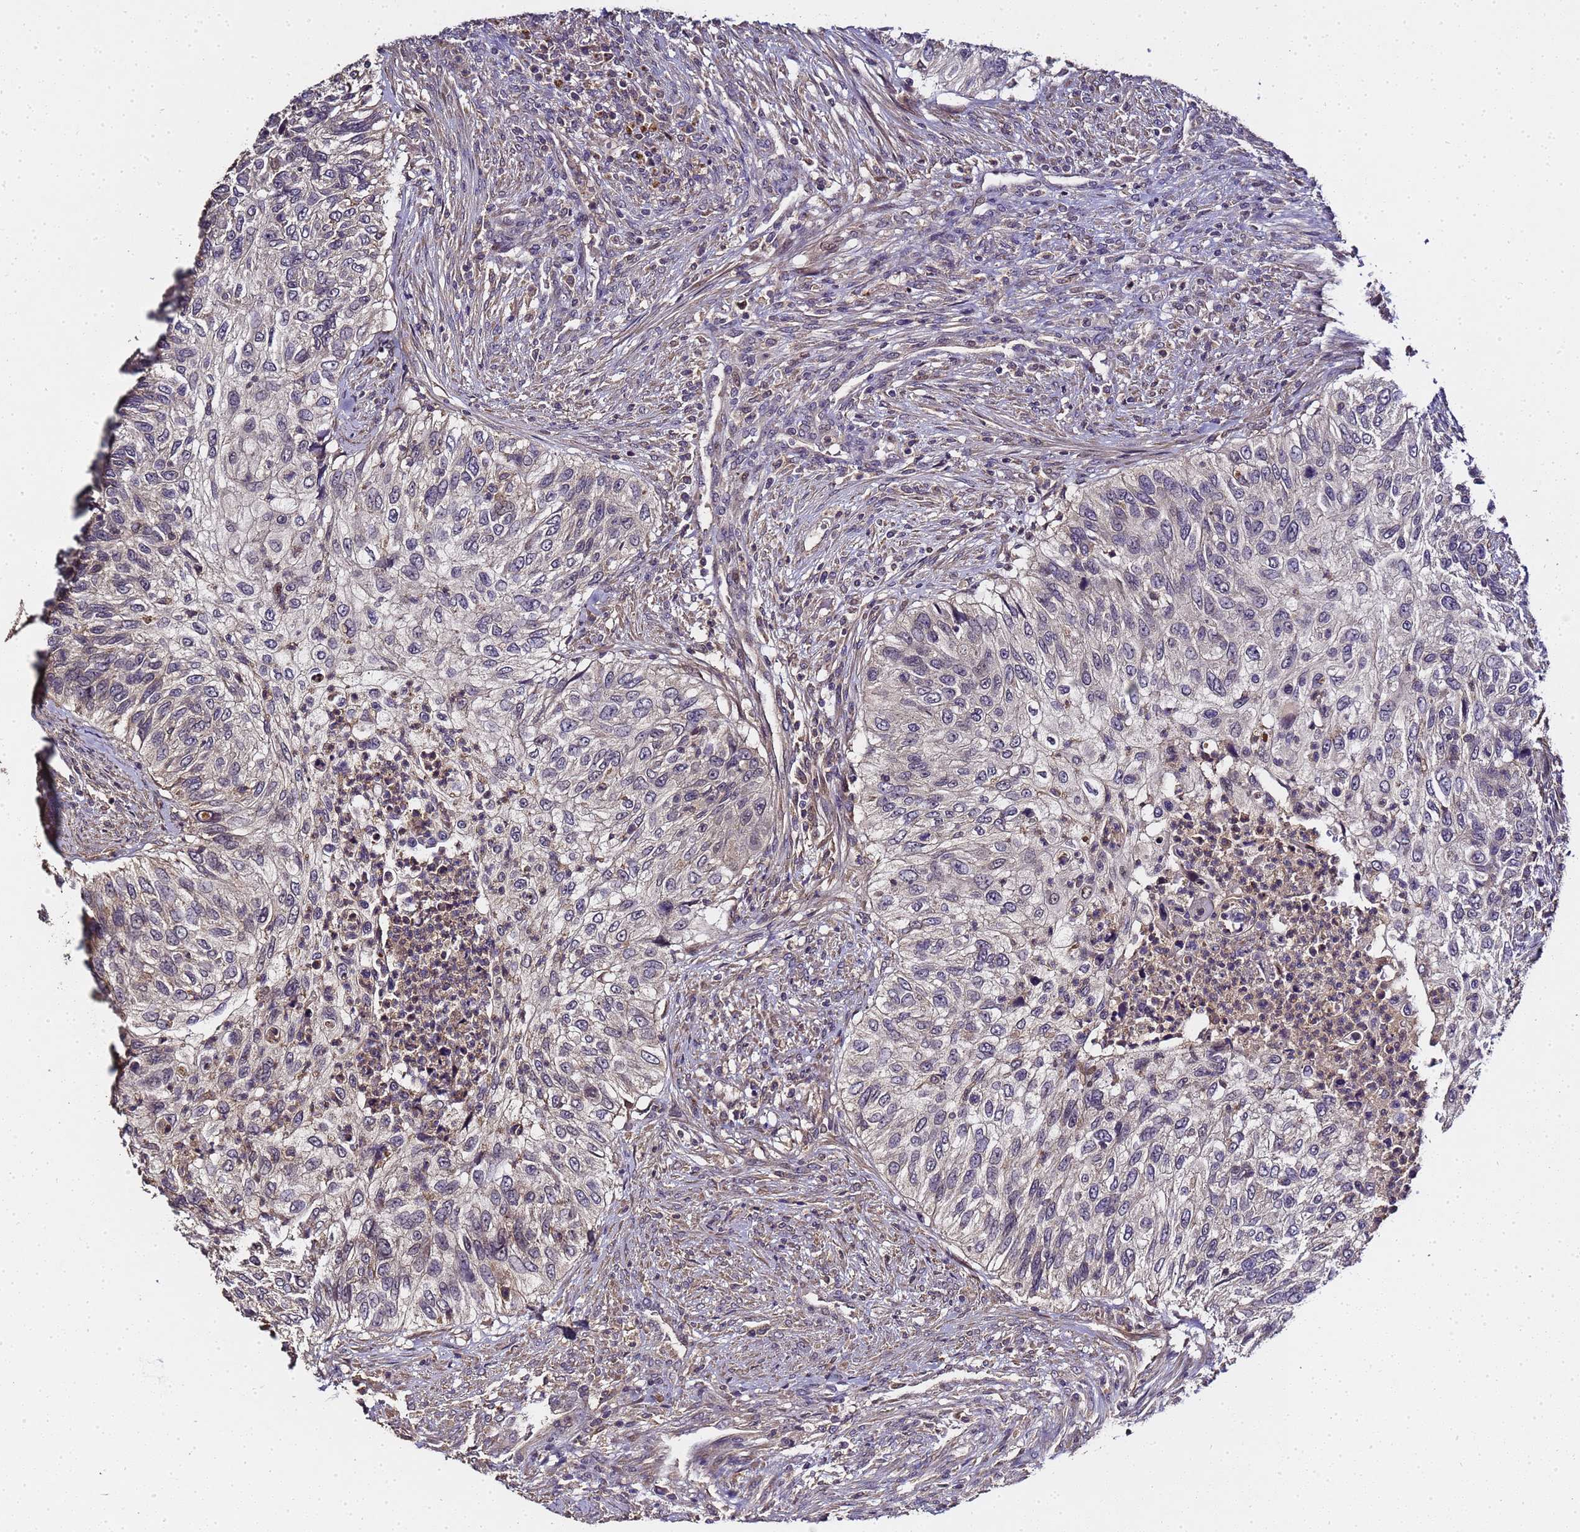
{"staining": {"intensity": "negative", "quantity": "none", "location": "none"}, "tissue": "urothelial cancer", "cell_type": "Tumor cells", "image_type": "cancer", "snomed": [{"axis": "morphology", "description": "Urothelial carcinoma, High grade"}, {"axis": "topography", "description": "Urinary bladder"}], "caption": "This photomicrograph is of high-grade urothelial carcinoma stained with immunohistochemistry (IHC) to label a protein in brown with the nuclei are counter-stained blue. There is no expression in tumor cells. The staining is performed using DAB brown chromogen with nuclei counter-stained in using hematoxylin.", "gene": "LGI4", "patient": {"sex": "female", "age": 60}}